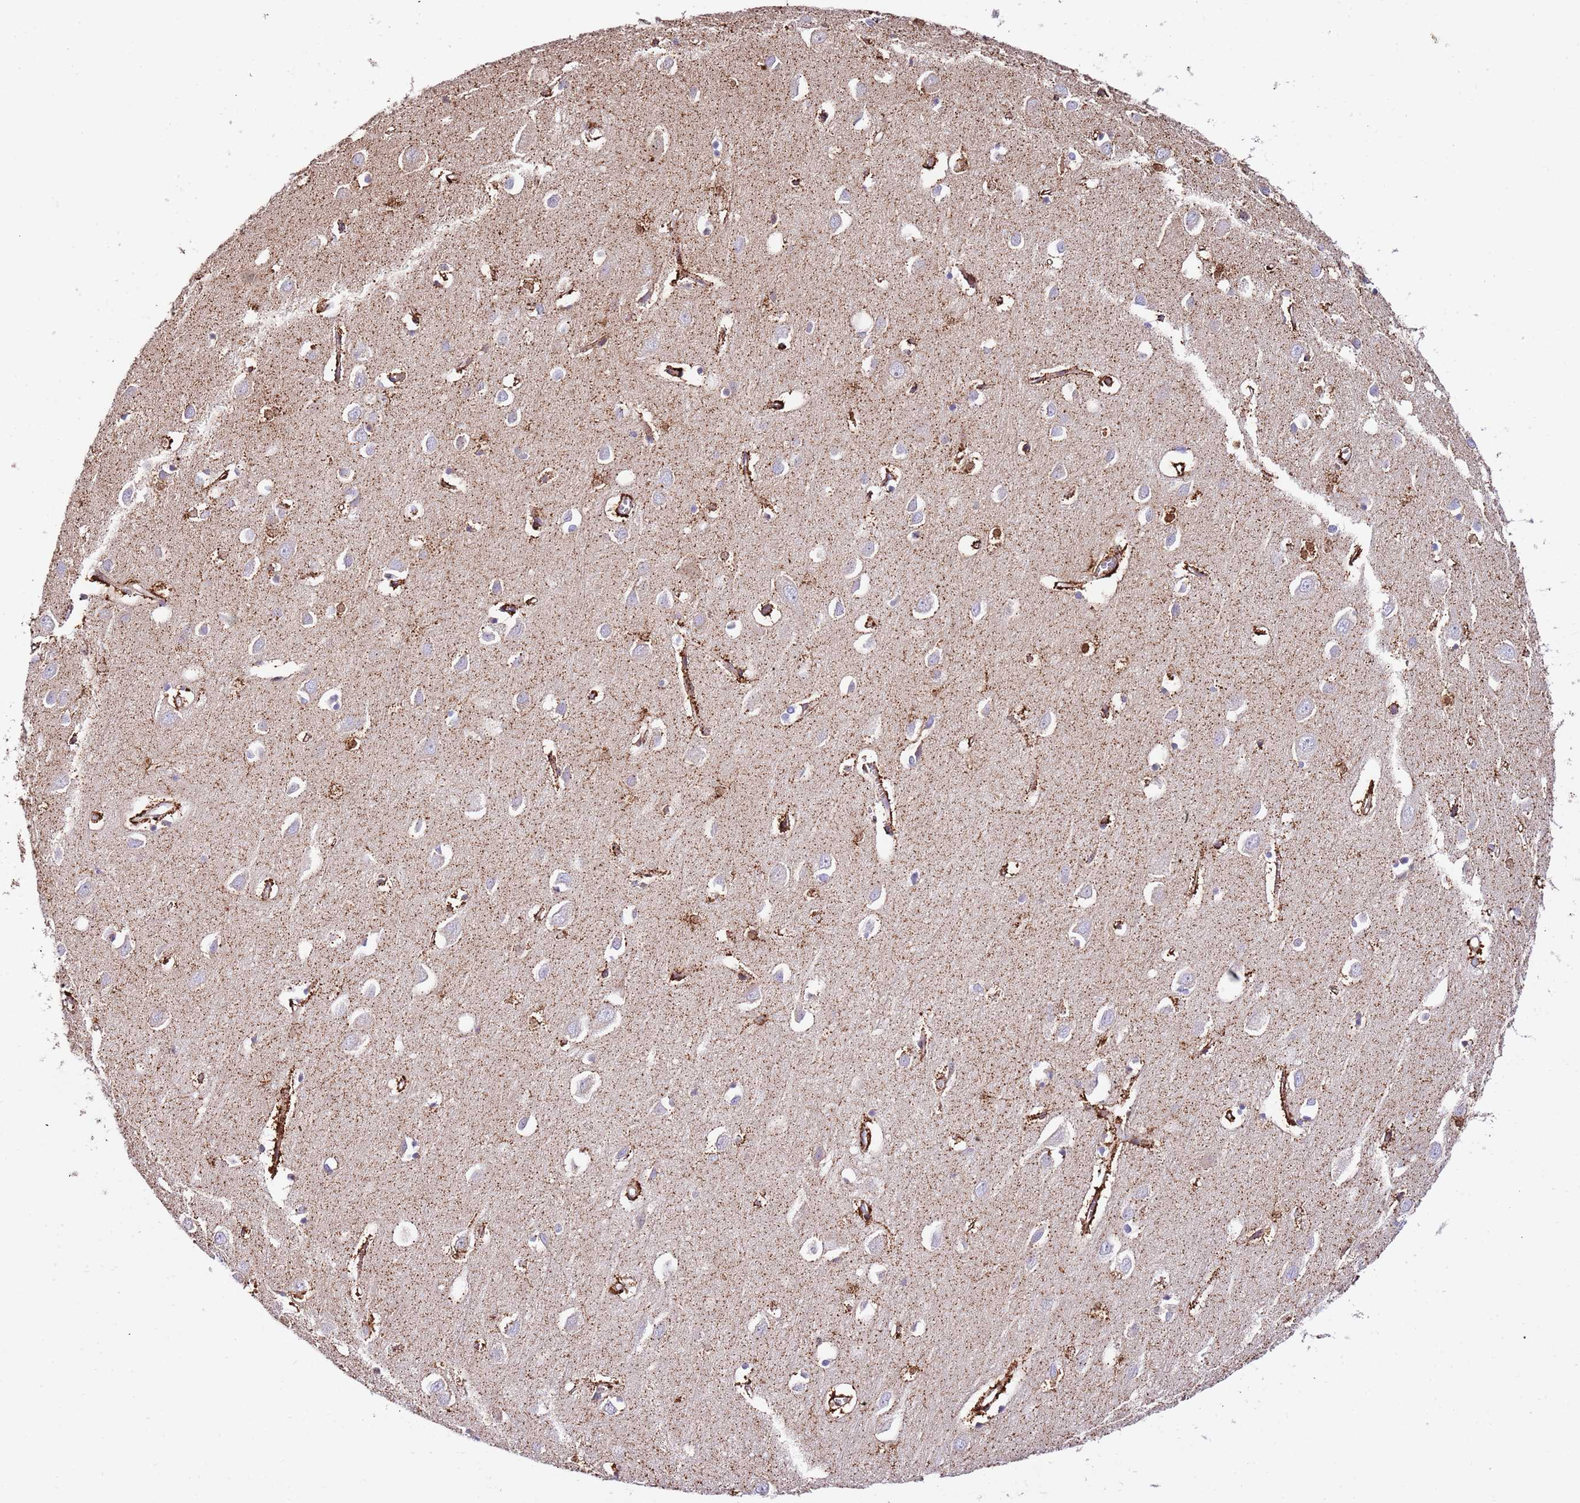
{"staining": {"intensity": "strong", "quantity": ">75%", "location": "cytoplasmic/membranous"}, "tissue": "cerebral cortex", "cell_type": "Endothelial cells", "image_type": "normal", "snomed": [{"axis": "morphology", "description": "Normal tissue, NOS"}, {"axis": "topography", "description": "Cerebral cortex"}], "caption": "Benign cerebral cortex demonstrates strong cytoplasmic/membranous staining in about >75% of endothelial cells, visualized by immunohistochemistry.", "gene": "DOCK6", "patient": {"sex": "female", "age": 64}}